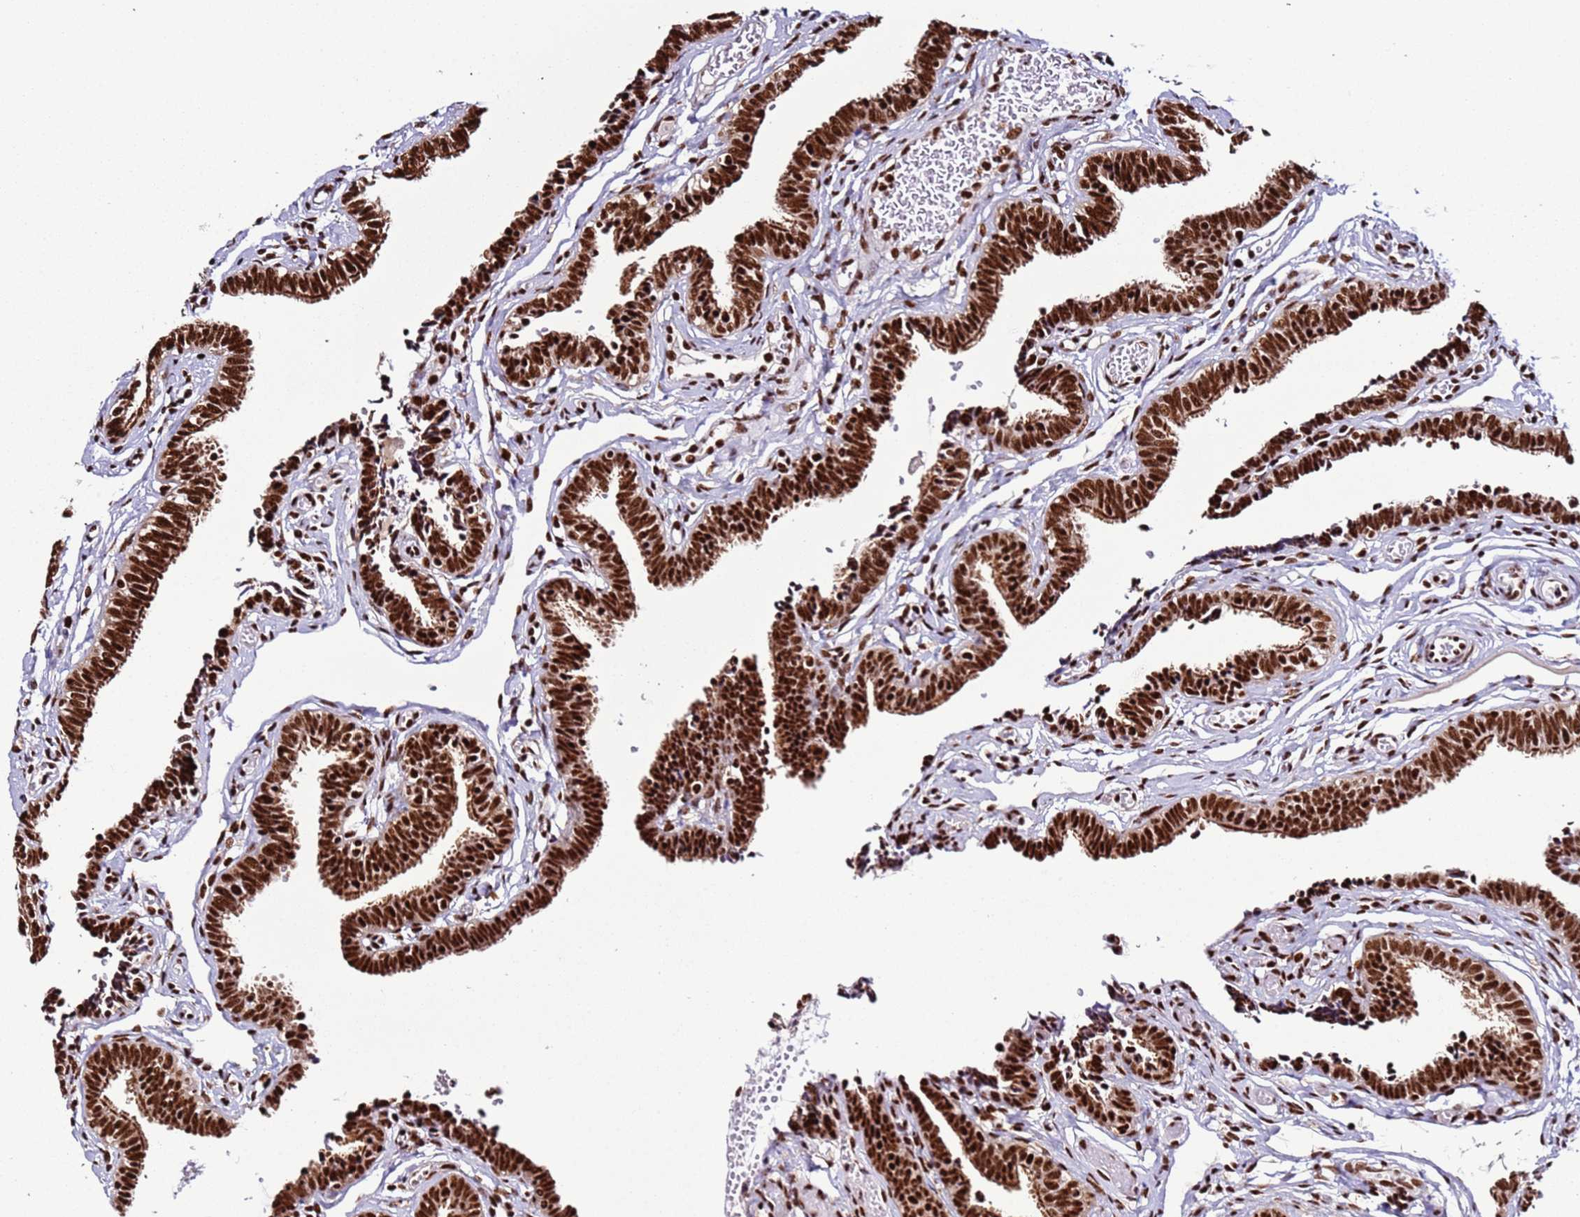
{"staining": {"intensity": "strong", "quantity": ">75%", "location": "cytoplasmic/membranous,nuclear"}, "tissue": "fallopian tube", "cell_type": "Glandular cells", "image_type": "normal", "snomed": [{"axis": "morphology", "description": "Normal tissue, NOS"}, {"axis": "topography", "description": "Fallopian tube"}, {"axis": "topography", "description": "Ovary"}], "caption": "Immunohistochemical staining of normal fallopian tube exhibits high levels of strong cytoplasmic/membranous,nuclear staining in approximately >75% of glandular cells.", "gene": "C6orf226", "patient": {"sex": "female", "age": 23}}